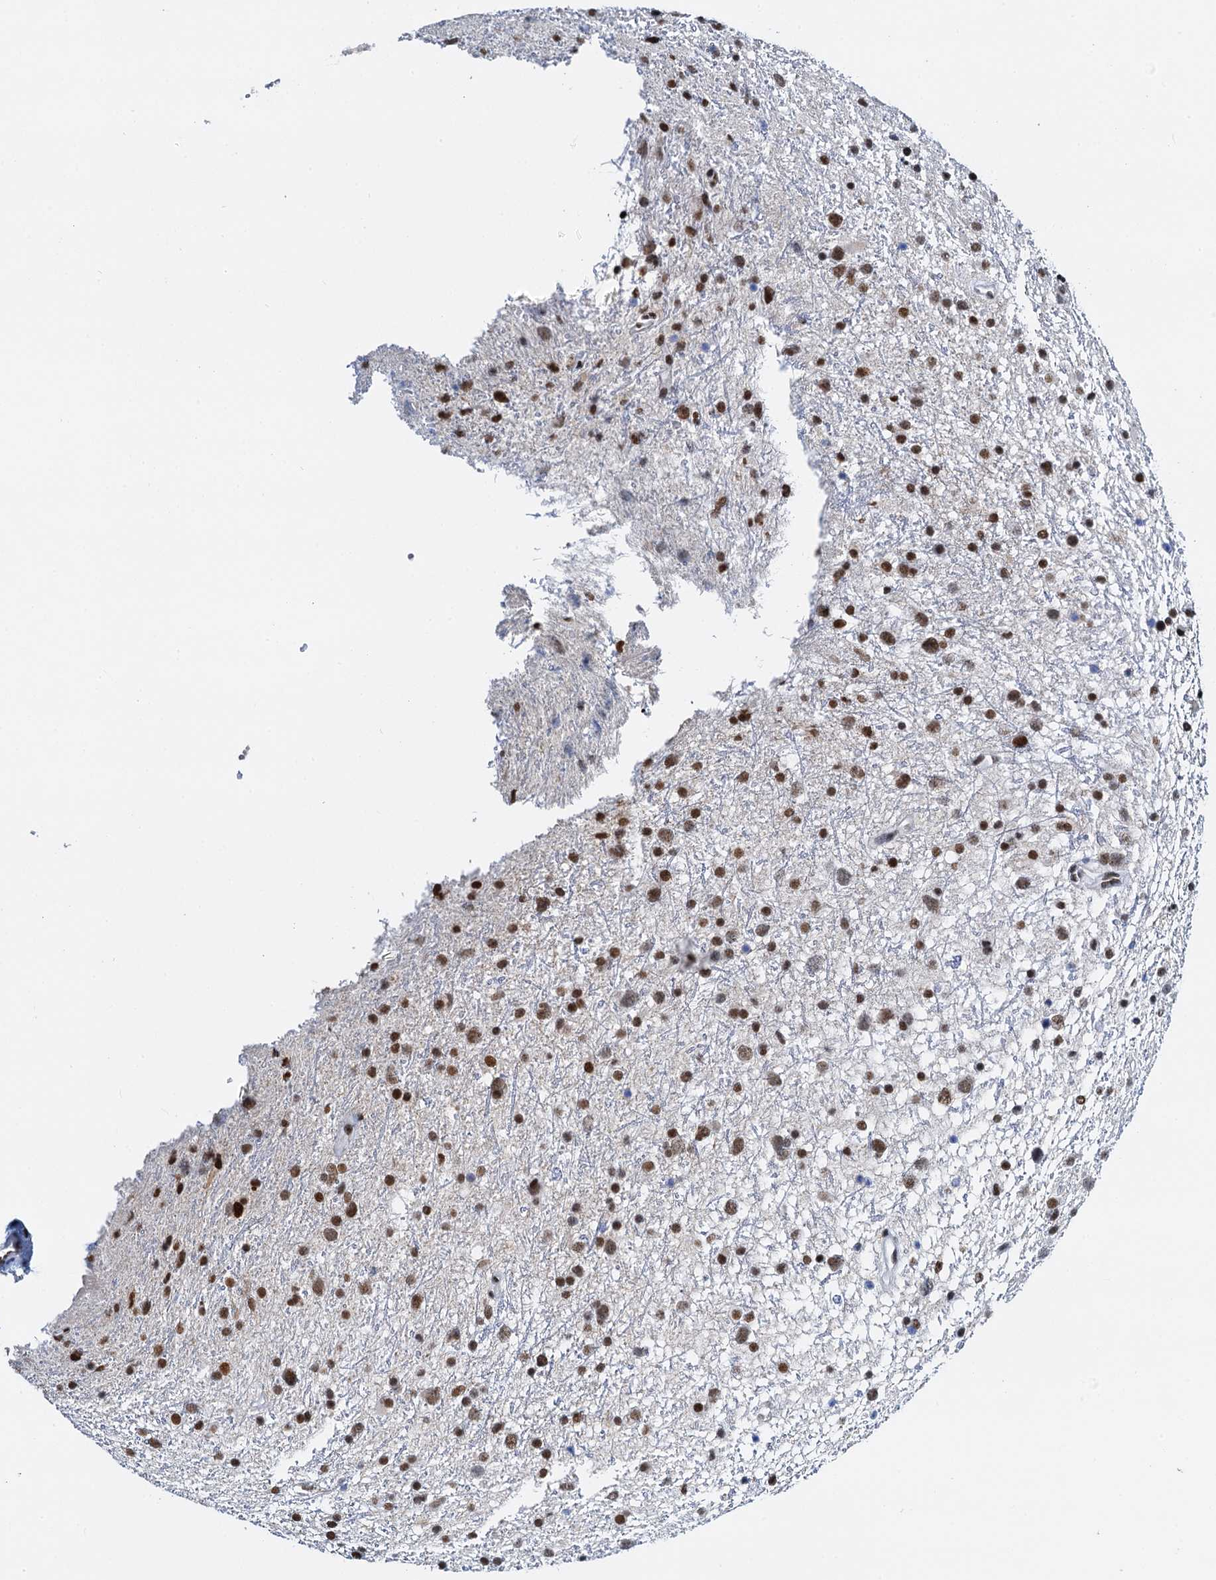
{"staining": {"intensity": "moderate", "quantity": ">75%", "location": "nuclear"}, "tissue": "glioma", "cell_type": "Tumor cells", "image_type": "cancer", "snomed": [{"axis": "morphology", "description": "Glioma, malignant, Low grade"}, {"axis": "topography", "description": "Cerebral cortex"}], "caption": "The micrograph reveals a brown stain indicating the presence of a protein in the nuclear of tumor cells in malignant glioma (low-grade). (DAB = brown stain, brightfield microscopy at high magnification).", "gene": "SLTM", "patient": {"sex": "female", "age": 39}}